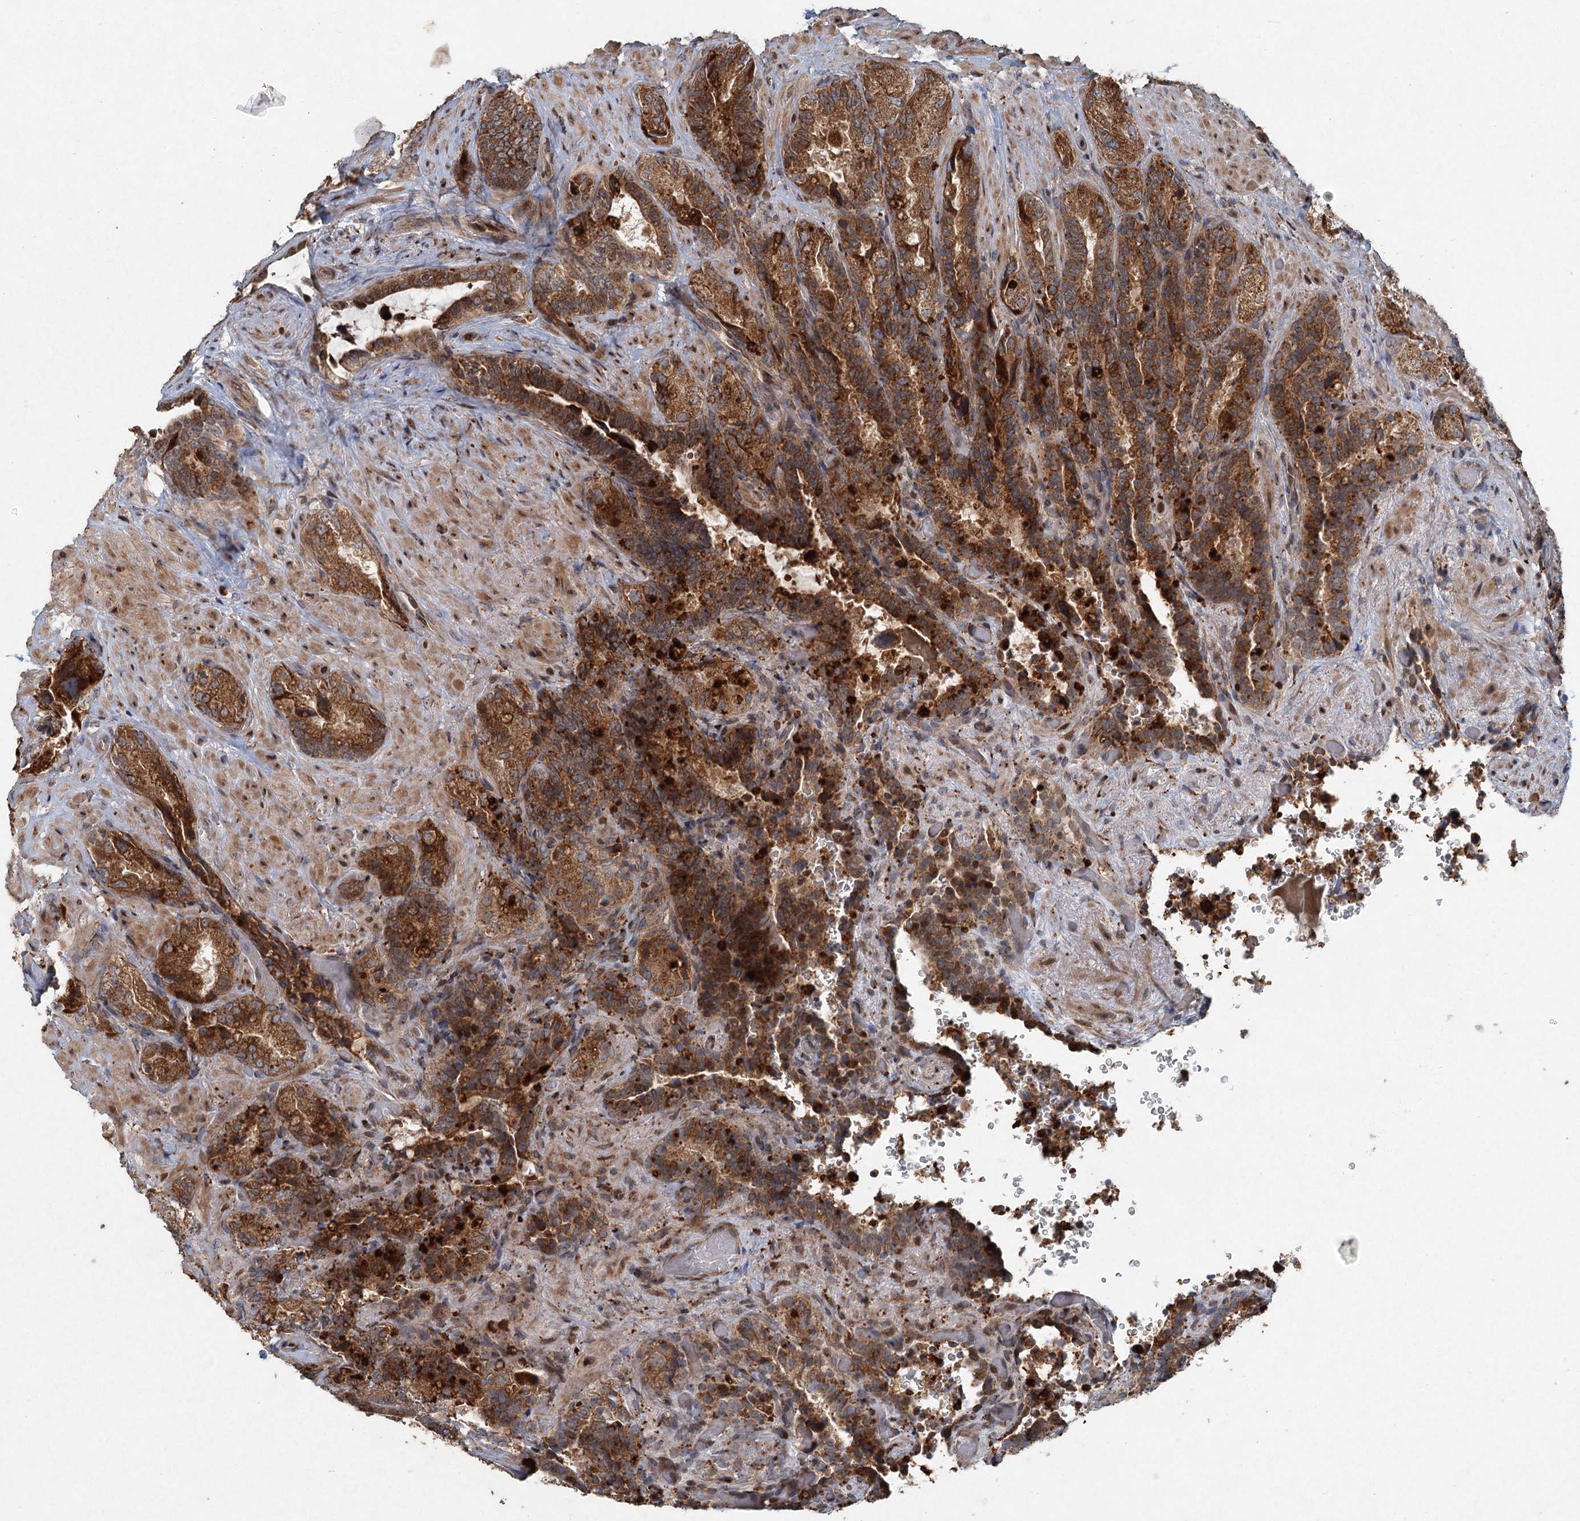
{"staining": {"intensity": "strong", "quantity": ">75%", "location": "cytoplasmic/membranous"}, "tissue": "seminal vesicle", "cell_type": "Glandular cells", "image_type": "normal", "snomed": [{"axis": "morphology", "description": "Normal tissue, NOS"}, {"axis": "topography", "description": "Prostate and seminal vesicle, NOS"}, {"axis": "topography", "description": "Prostate"}, {"axis": "topography", "description": "Seminal veicle"}], "caption": "This histopathology image displays immunohistochemistry staining of unremarkable human seminal vesicle, with high strong cytoplasmic/membranous positivity in approximately >75% of glandular cells.", "gene": "SRPX2", "patient": {"sex": "male", "age": 67}}